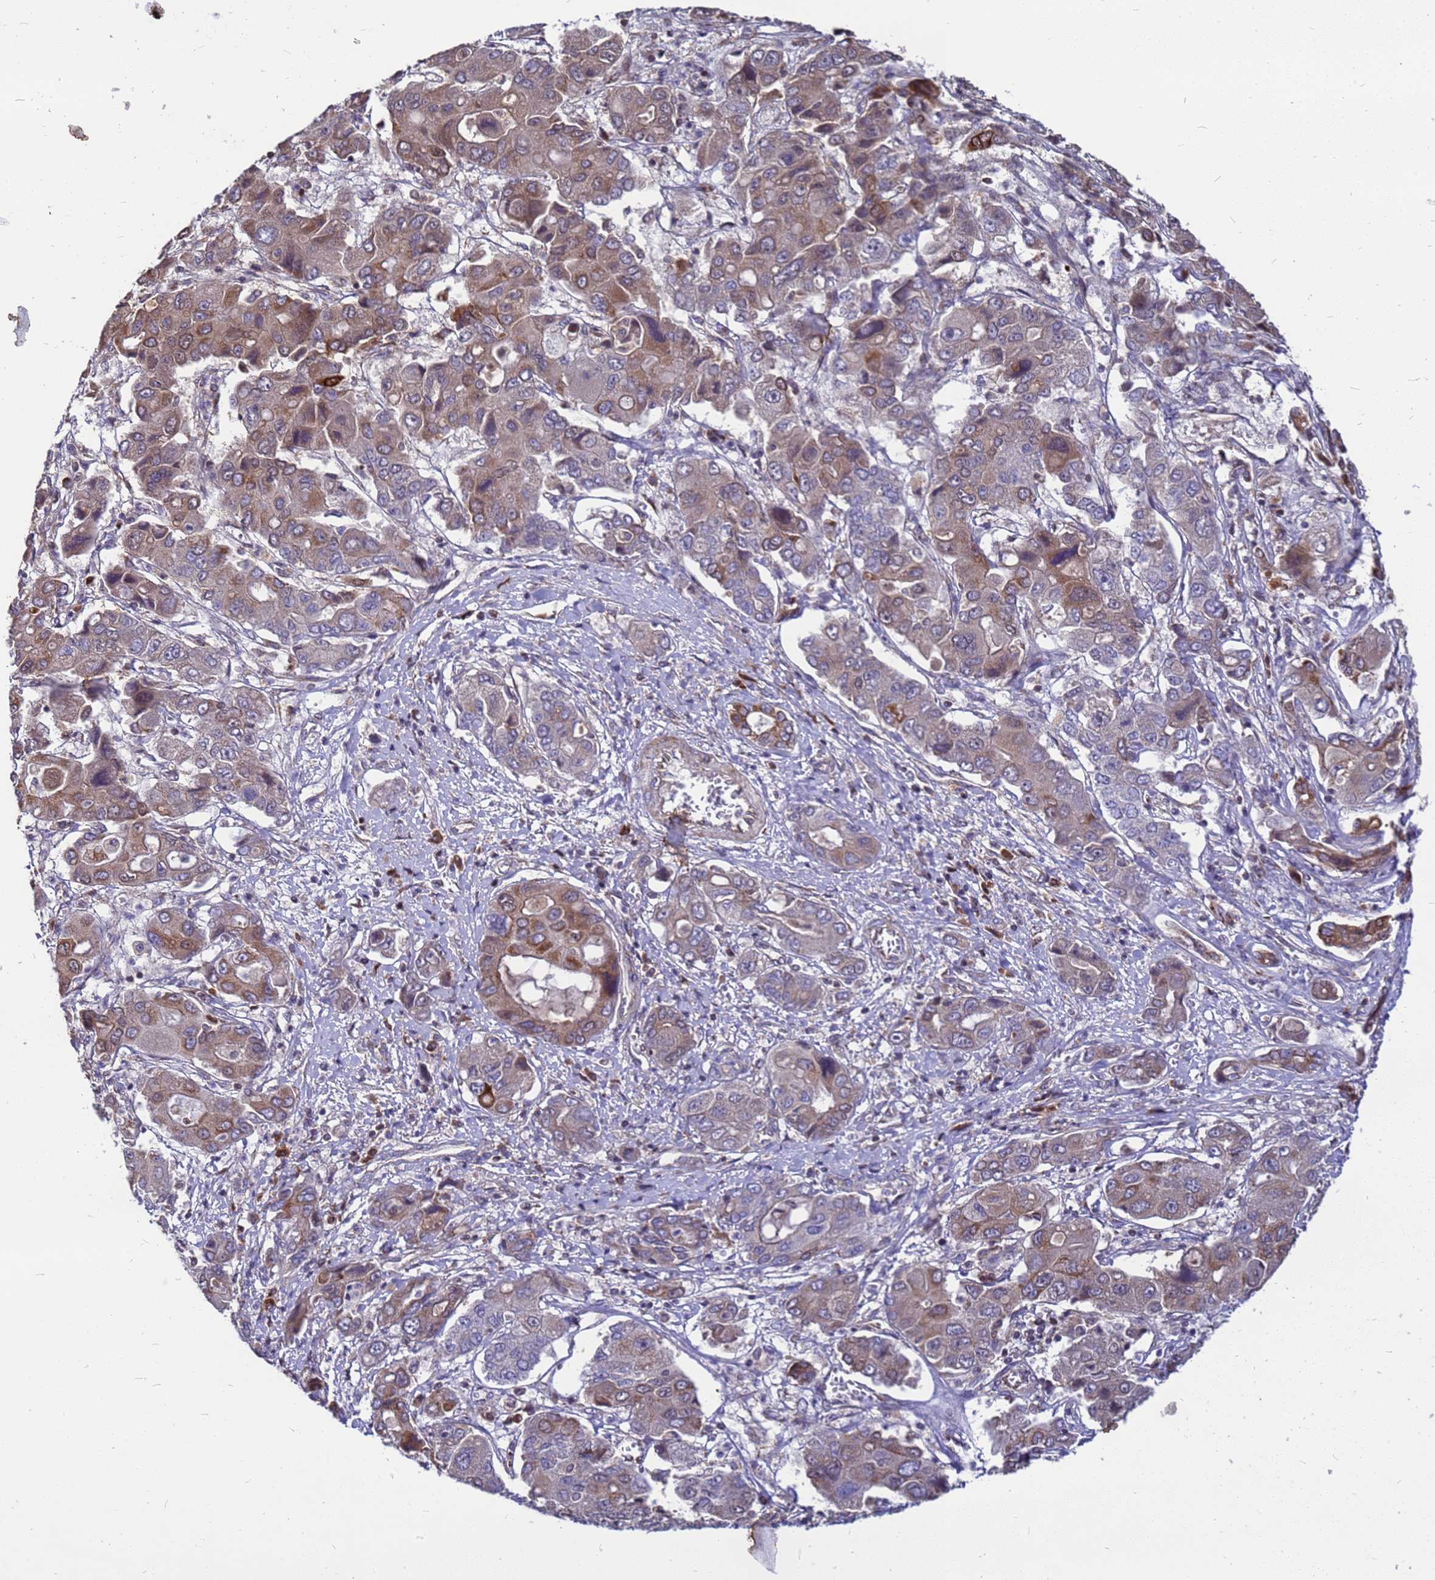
{"staining": {"intensity": "moderate", "quantity": "25%-75%", "location": "cytoplasmic/membranous"}, "tissue": "liver cancer", "cell_type": "Tumor cells", "image_type": "cancer", "snomed": [{"axis": "morphology", "description": "Cholangiocarcinoma"}, {"axis": "topography", "description": "Liver"}], "caption": "Protein expression analysis of human liver cholangiocarcinoma reveals moderate cytoplasmic/membranous staining in about 25%-75% of tumor cells.", "gene": "CMC4", "patient": {"sex": "male", "age": 67}}